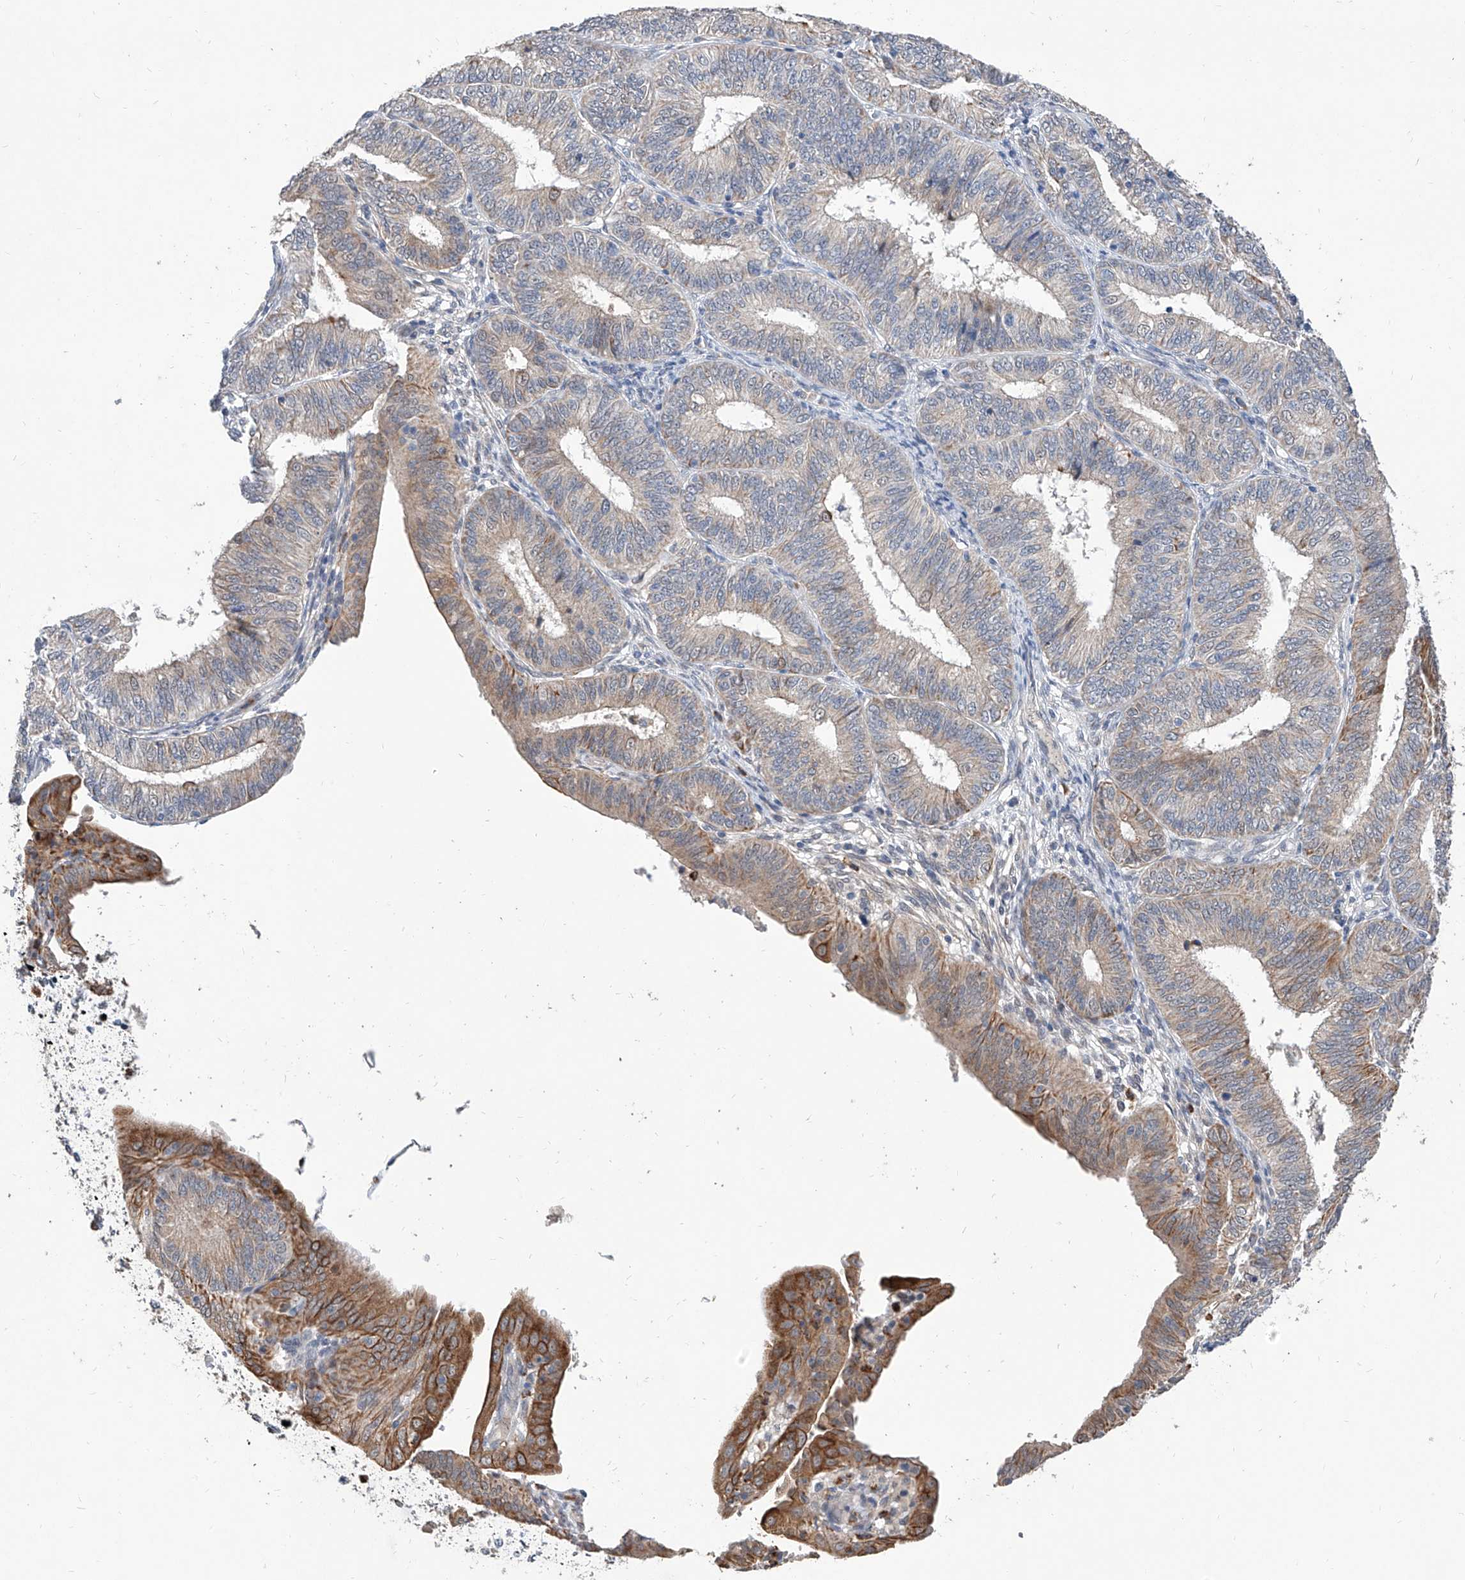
{"staining": {"intensity": "moderate", "quantity": "25%-75%", "location": "cytoplasmic/membranous"}, "tissue": "endometrial cancer", "cell_type": "Tumor cells", "image_type": "cancer", "snomed": [{"axis": "morphology", "description": "Adenocarcinoma, NOS"}, {"axis": "topography", "description": "Endometrium"}], "caption": "Adenocarcinoma (endometrial) stained for a protein (brown) reveals moderate cytoplasmic/membranous positive staining in approximately 25%-75% of tumor cells.", "gene": "MFSD4B", "patient": {"sex": "female", "age": 51}}